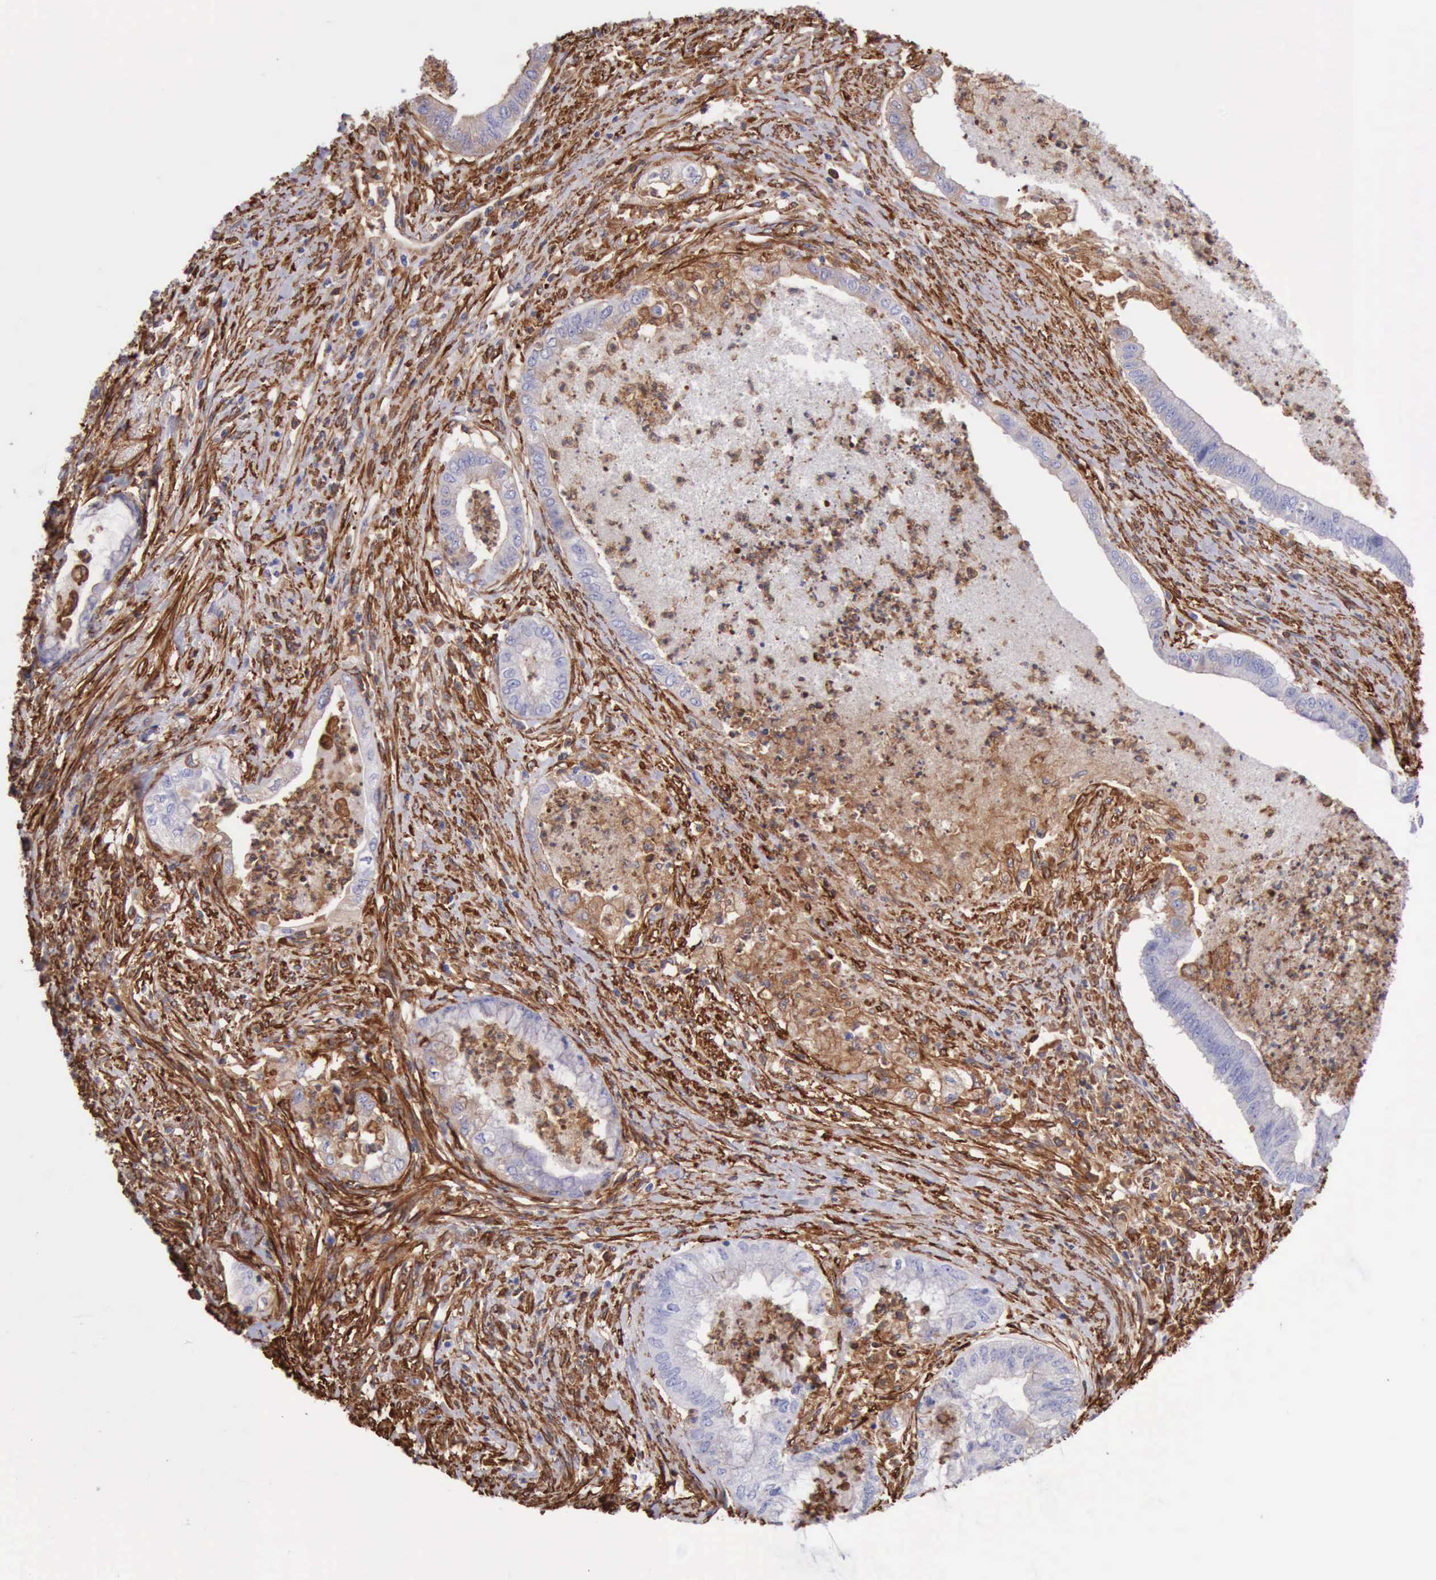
{"staining": {"intensity": "weak", "quantity": "<25%", "location": "cytoplasmic/membranous"}, "tissue": "endometrial cancer", "cell_type": "Tumor cells", "image_type": "cancer", "snomed": [{"axis": "morphology", "description": "Necrosis, NOS"}, {"axis": "morphology", "description": "Adenocarcinoma, NOS"}, {"axis": "topography", "description": "Endometrium"}], "caption": "Tumor cells are negative for brown protein staining in endometrial cancer.", "gene": "FLNA", "patient": {"sex": "female", "age": 79}}